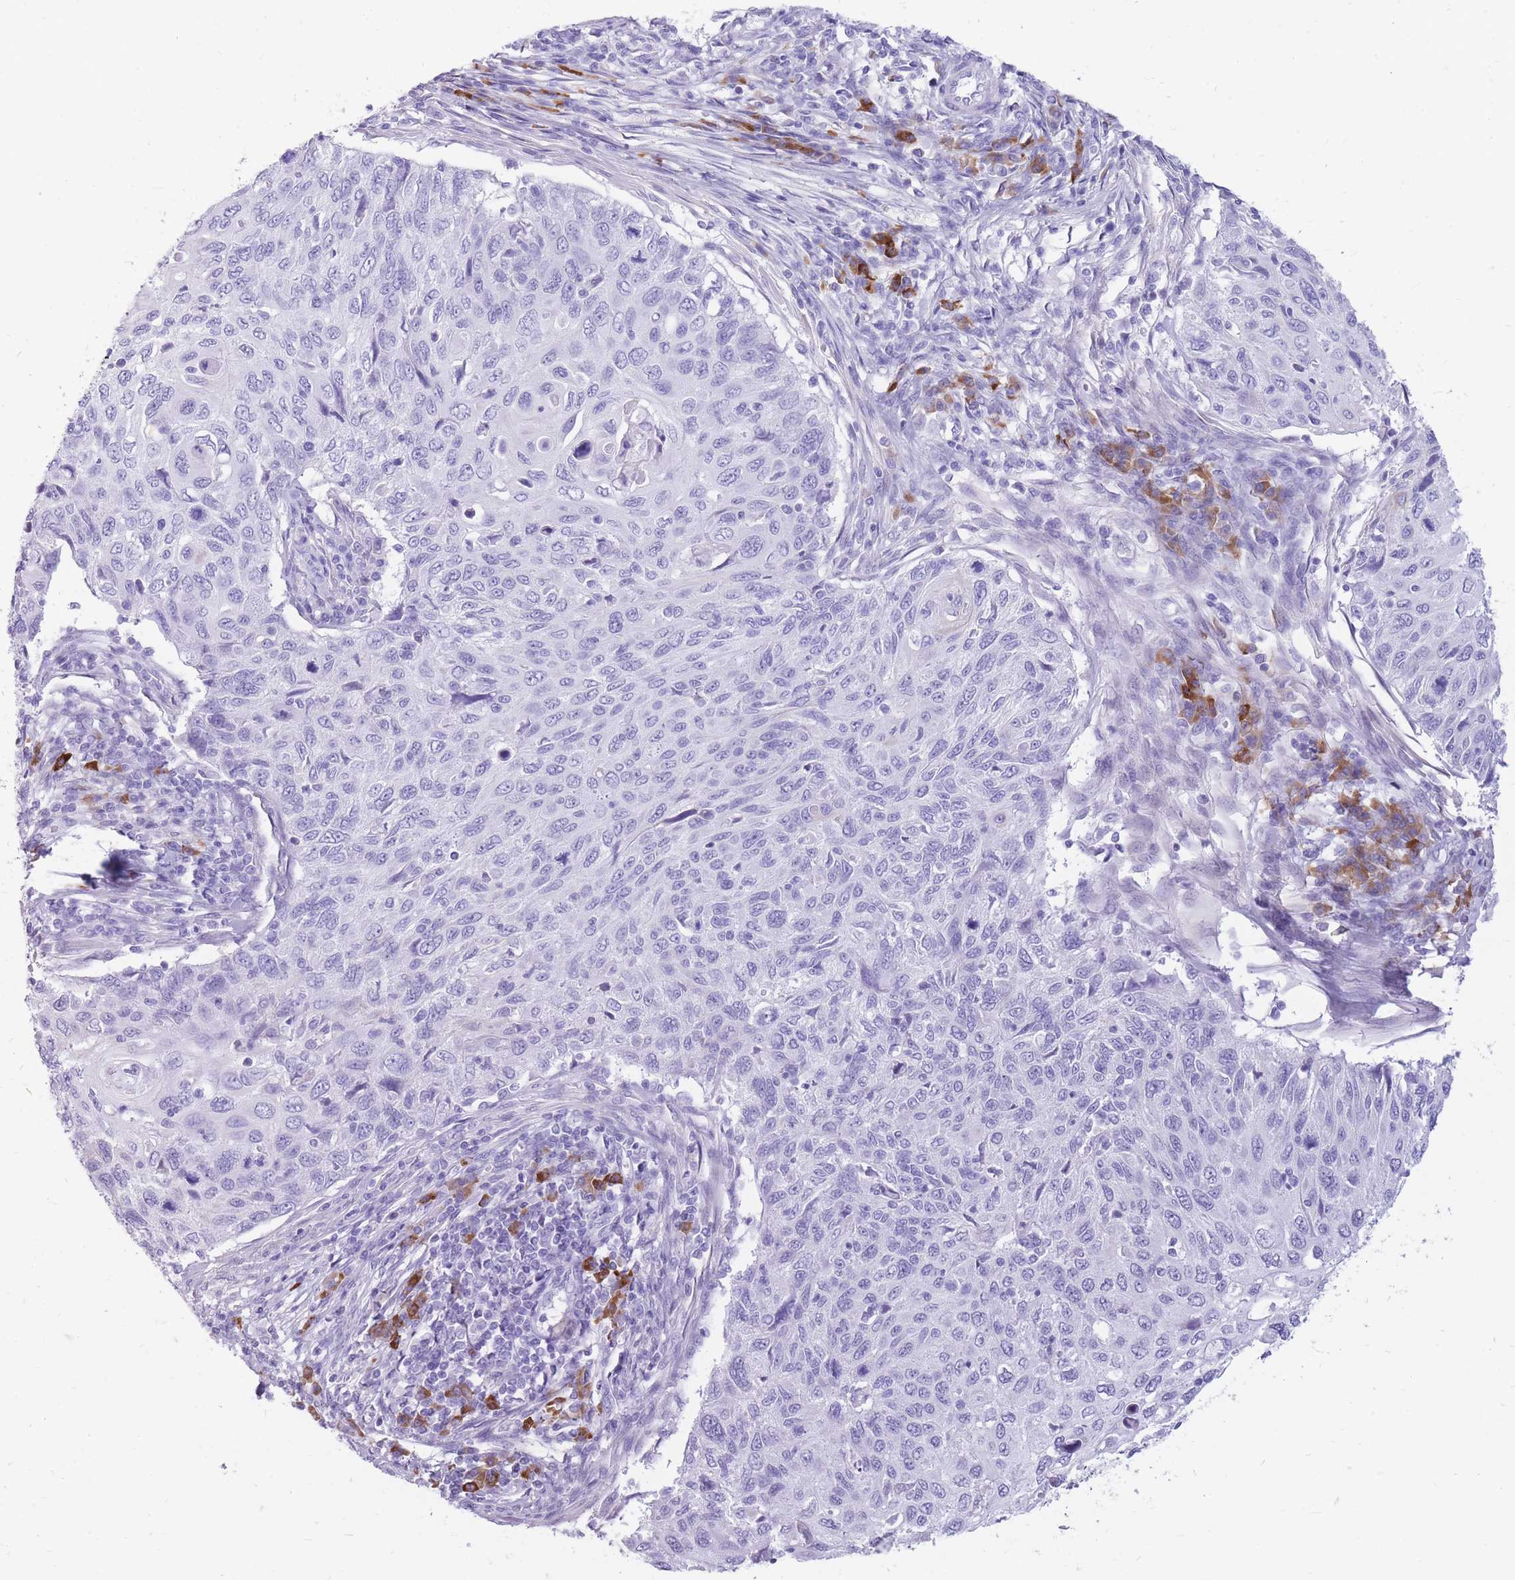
{"staining": {"intensity": "negative", "quantity": "none", "location": "none"}, "tissue": "cervical cancer", "cell_type": "Tumor cells", "image_type": "cancer", "snomed": [{"axis": "morphology", "description": "Squamous cell carcinoma, NOS"}, {"axis": "topography", "description": "Cervix"}], "caption": "Cervical squamous cell carcinoma was stained to show a protein in brown. There is no significant staining in tumor cells.", "gene": "ZFP37", "patient": {"sex": "female", "age": 70}}